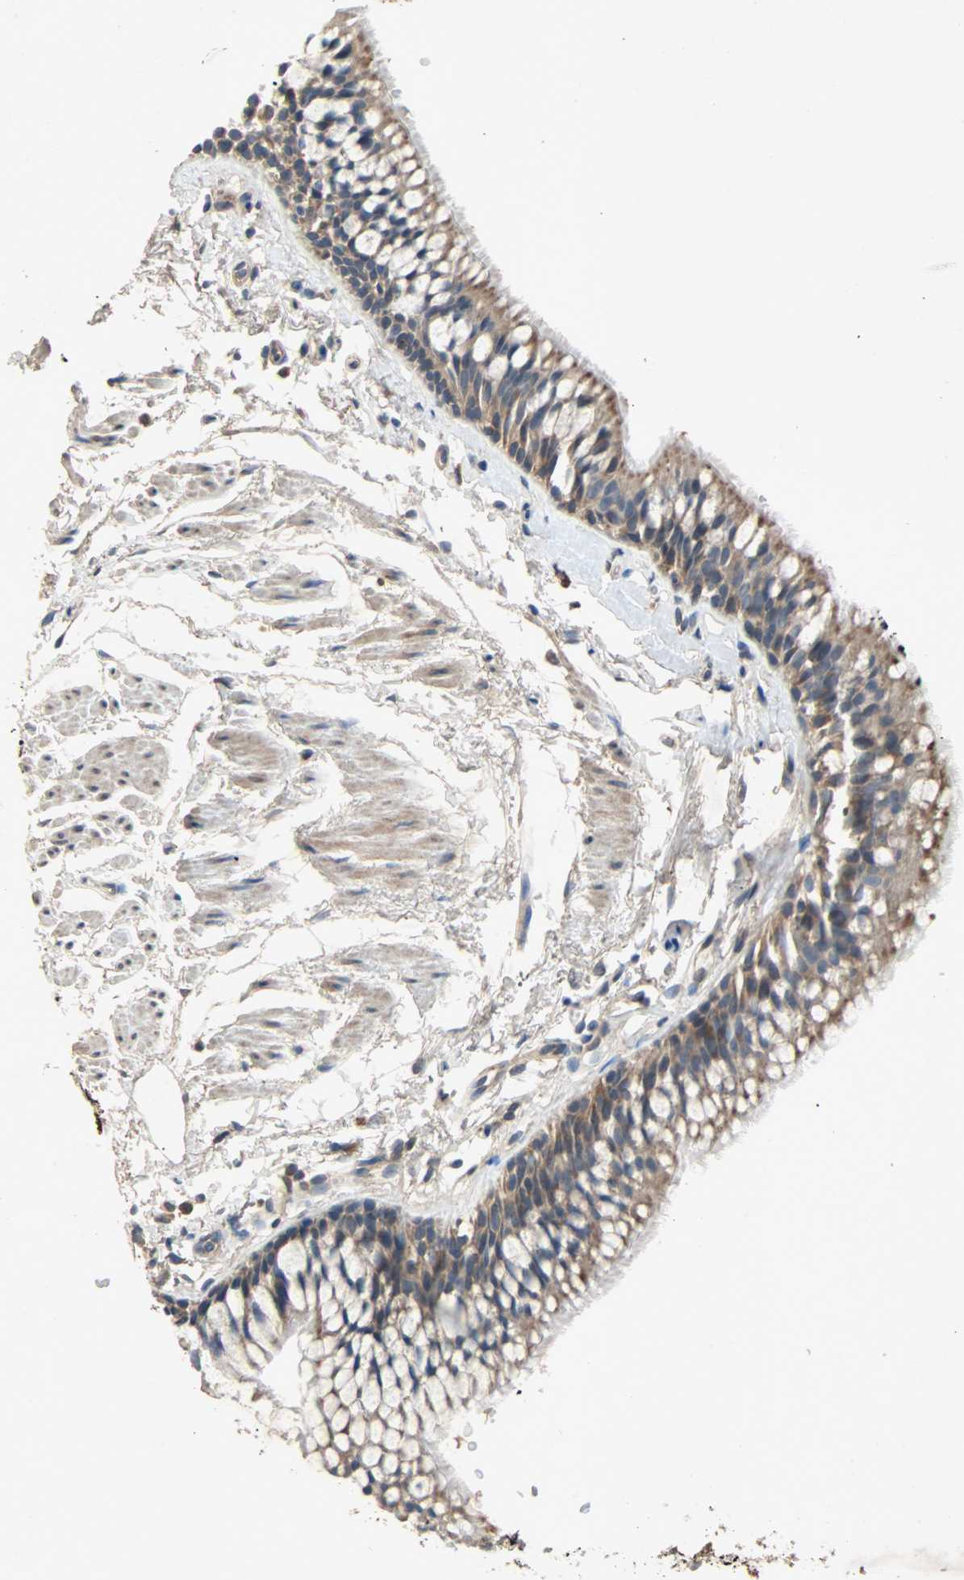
{"staining": {"intensity": "strong", "quantity": ">75%", "location": "cytoplasmic/membranous"}, "tissue": "bronchus", "cell_type": "Respiratory epithelial cells", "image_type": "normal", "snomed": [{"axis": "morphology", "description": "Normal tissue, NOS"}, {"axis": "topography", "description": "Bronchus"}], "caption": "Protein expression by immunohistochemistry demonstrates strong cytoplasmic/membranous expression in approximately >75% of respiratory epithelial cells in unremarkable bronchus.", "gene": "XYLT1", "patient": {"sex": "female", "age": 73}}